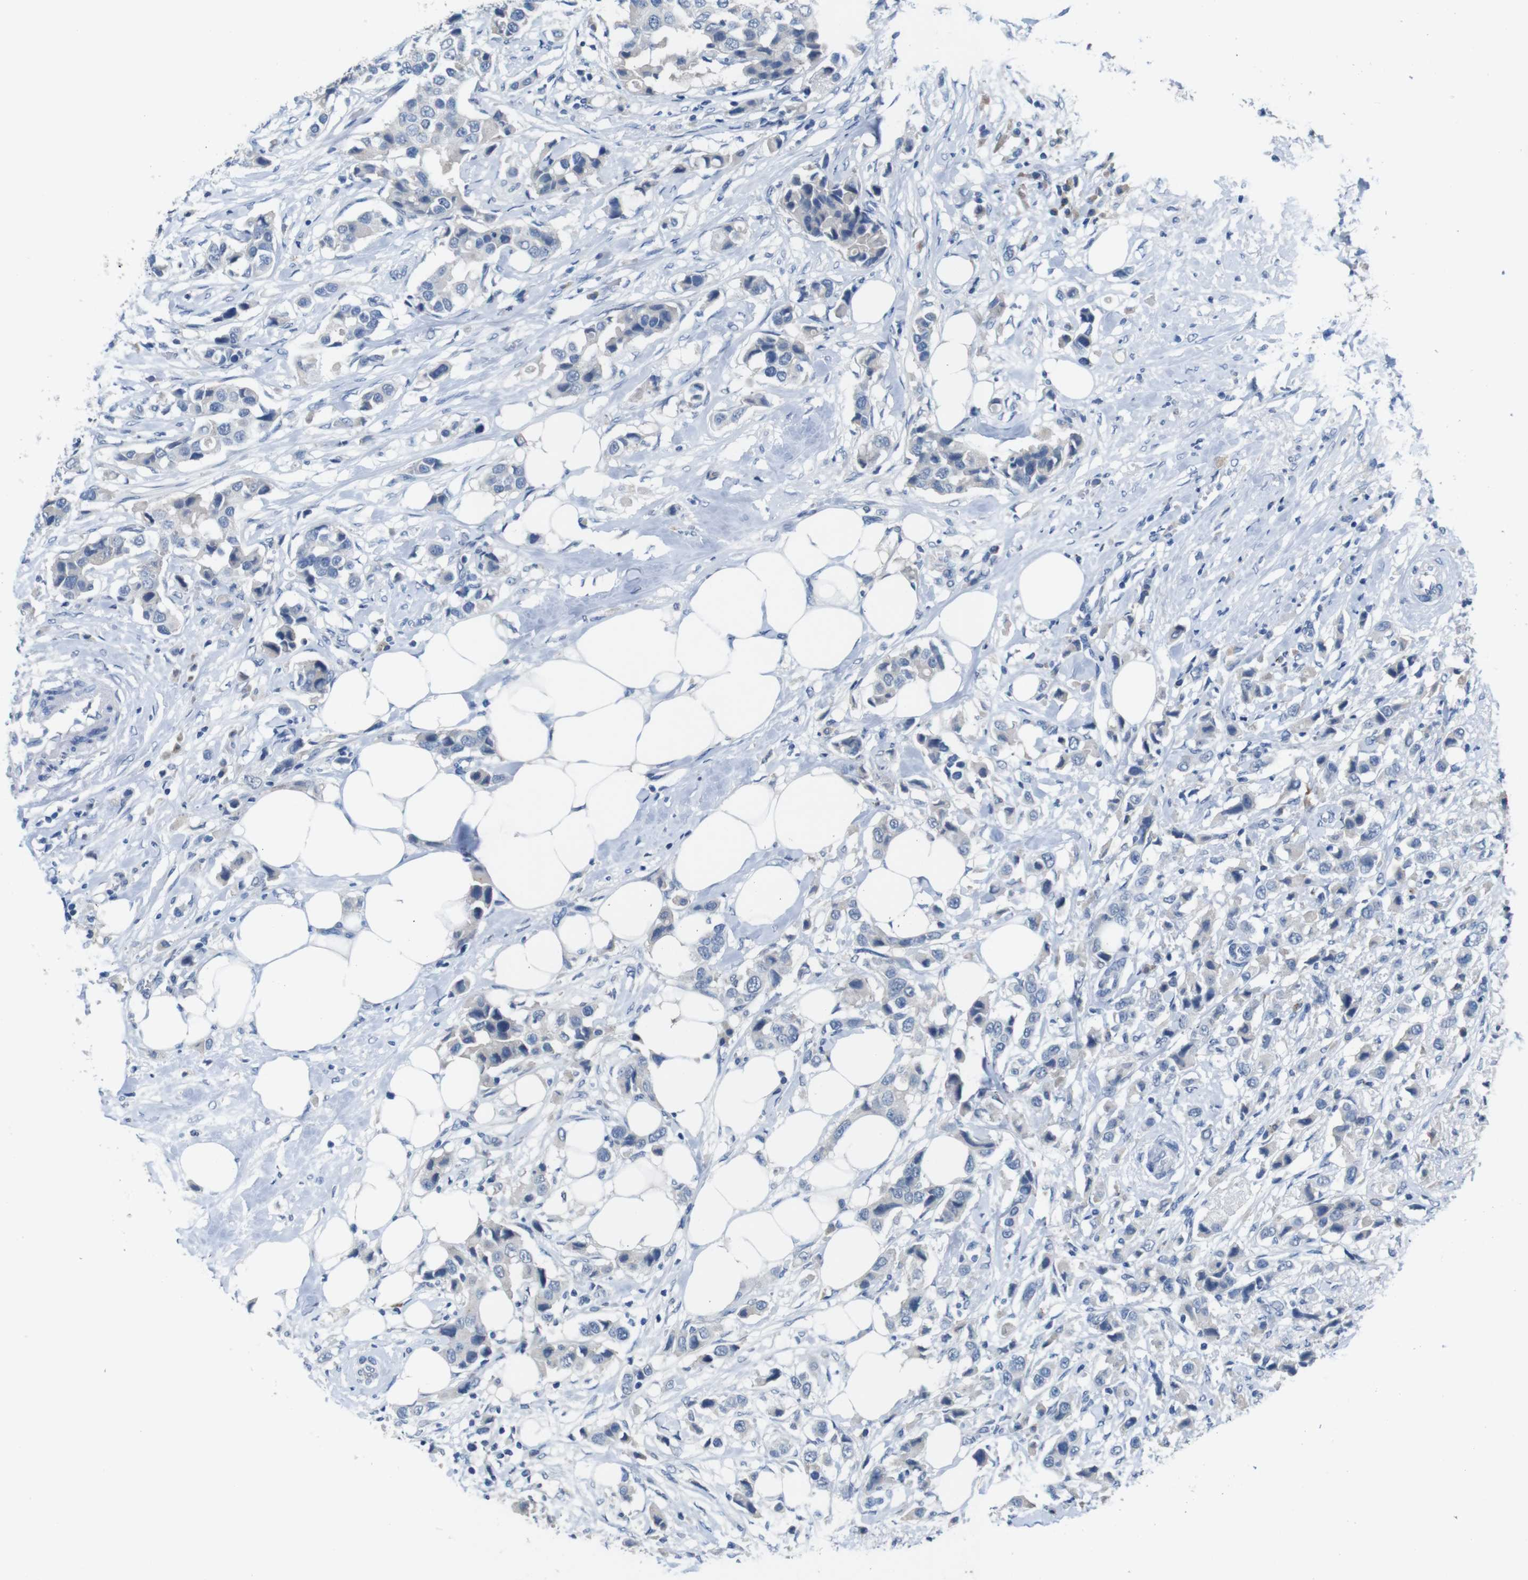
{"staining": {"intensity": "negative", "quantity": "none", "location": "none"}, "tissue": "breast cancer", "cell_type": "Tumor cells", "image_type": "cancer", "snomed": [{"axis": "morphology", "description": "Normal tissue, NOS"}, {"axis": "morphology", "description": "Duct carcinoma"}, {"axis": "topography", "description": "Breast"}], "caption": "Human breast infiltrating ductal carcinoma stained for a protein using IHC shows no expression in tumor cells.", "gene": "SLC2A8", "patient": {"sex": "female", "age": 50}}